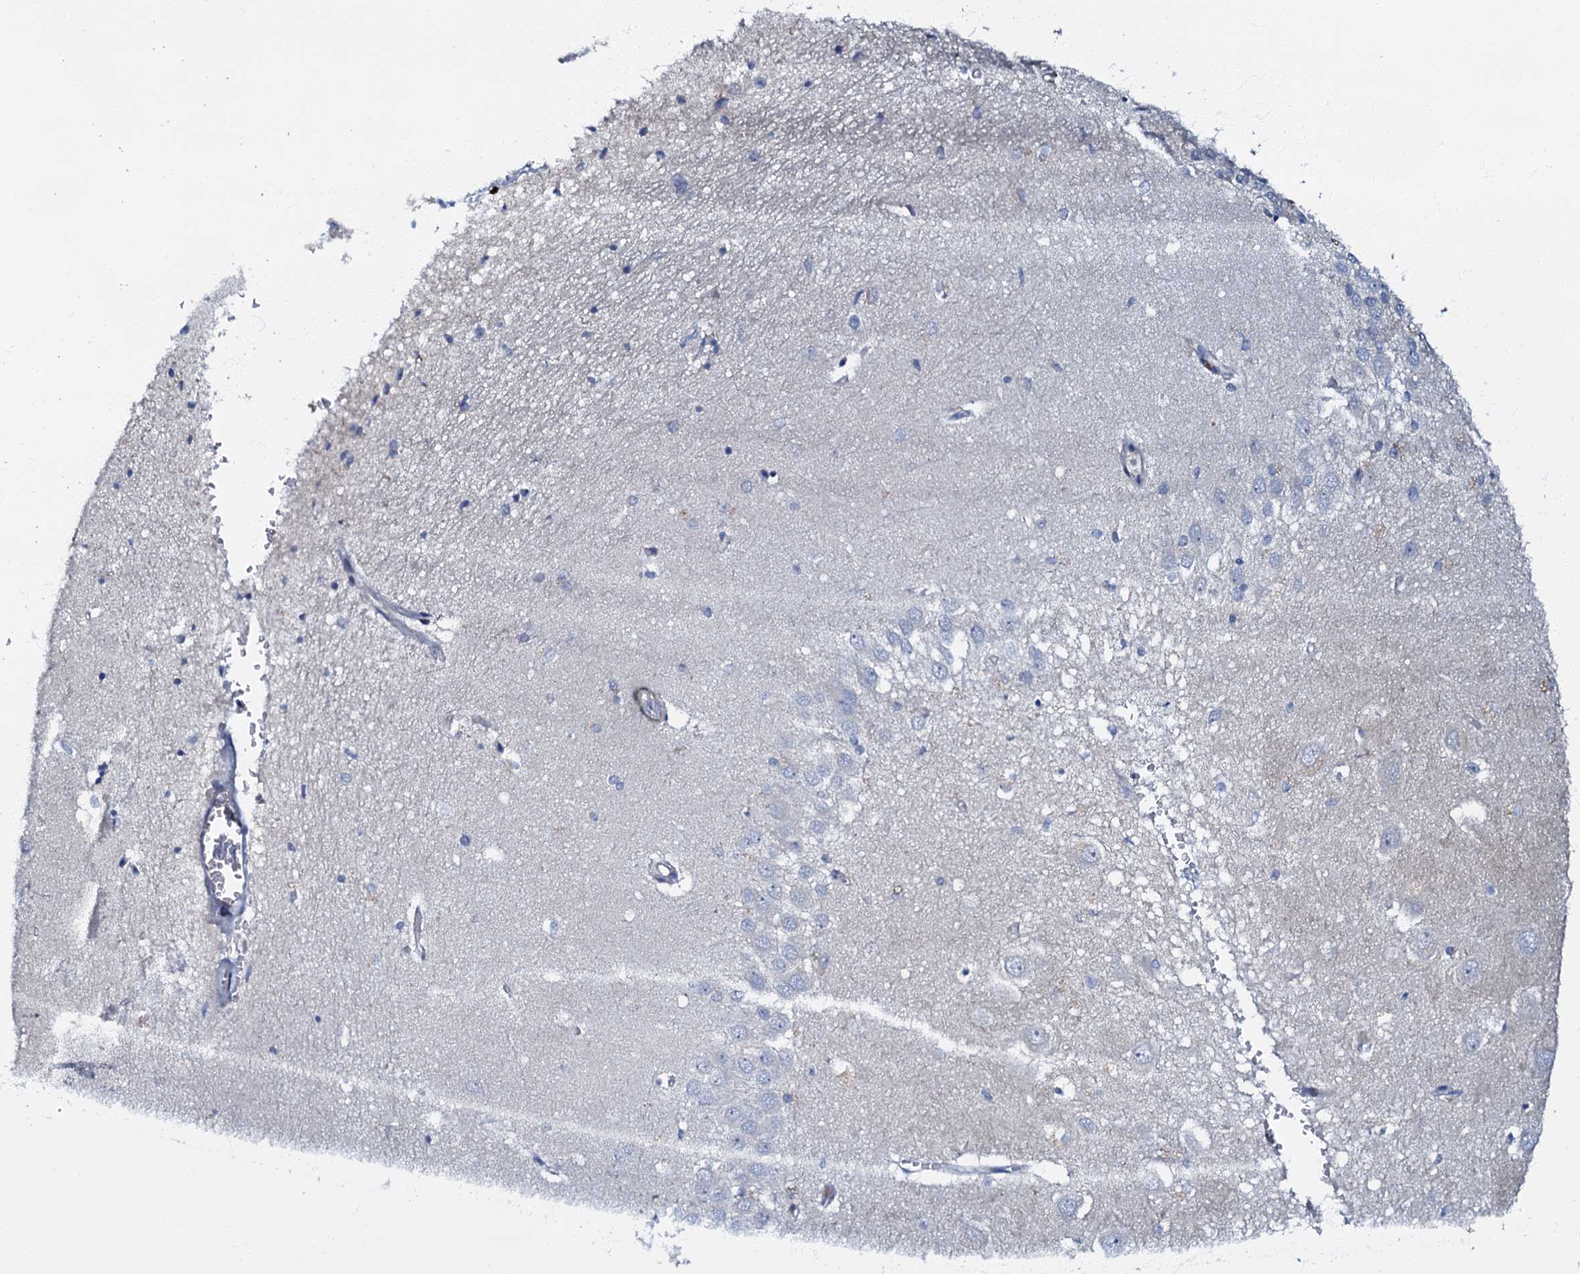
{"staining": {"intensity": "negative", "quantity": "none", "location": "none"}, "tissue": "hippocampus", "cell_type": "Glial cells", "image_type": "normal", "snomed": [{"axis": "morphology", "description": "Normal tissue, NOS"}, {"axis": "topography", "description": "Hippocampus"}], "caption": "IHC histopathology image of benign human hippocampus stained for a protein (brown), which demonstrates no expression in glial cells. (Stains: DAB IHC with hematoxylin counter stain, Microscopy: brightfield microscopy at high magnification).", "gene": "OLAH", "patient": {"sex": "female", "age": 64}}